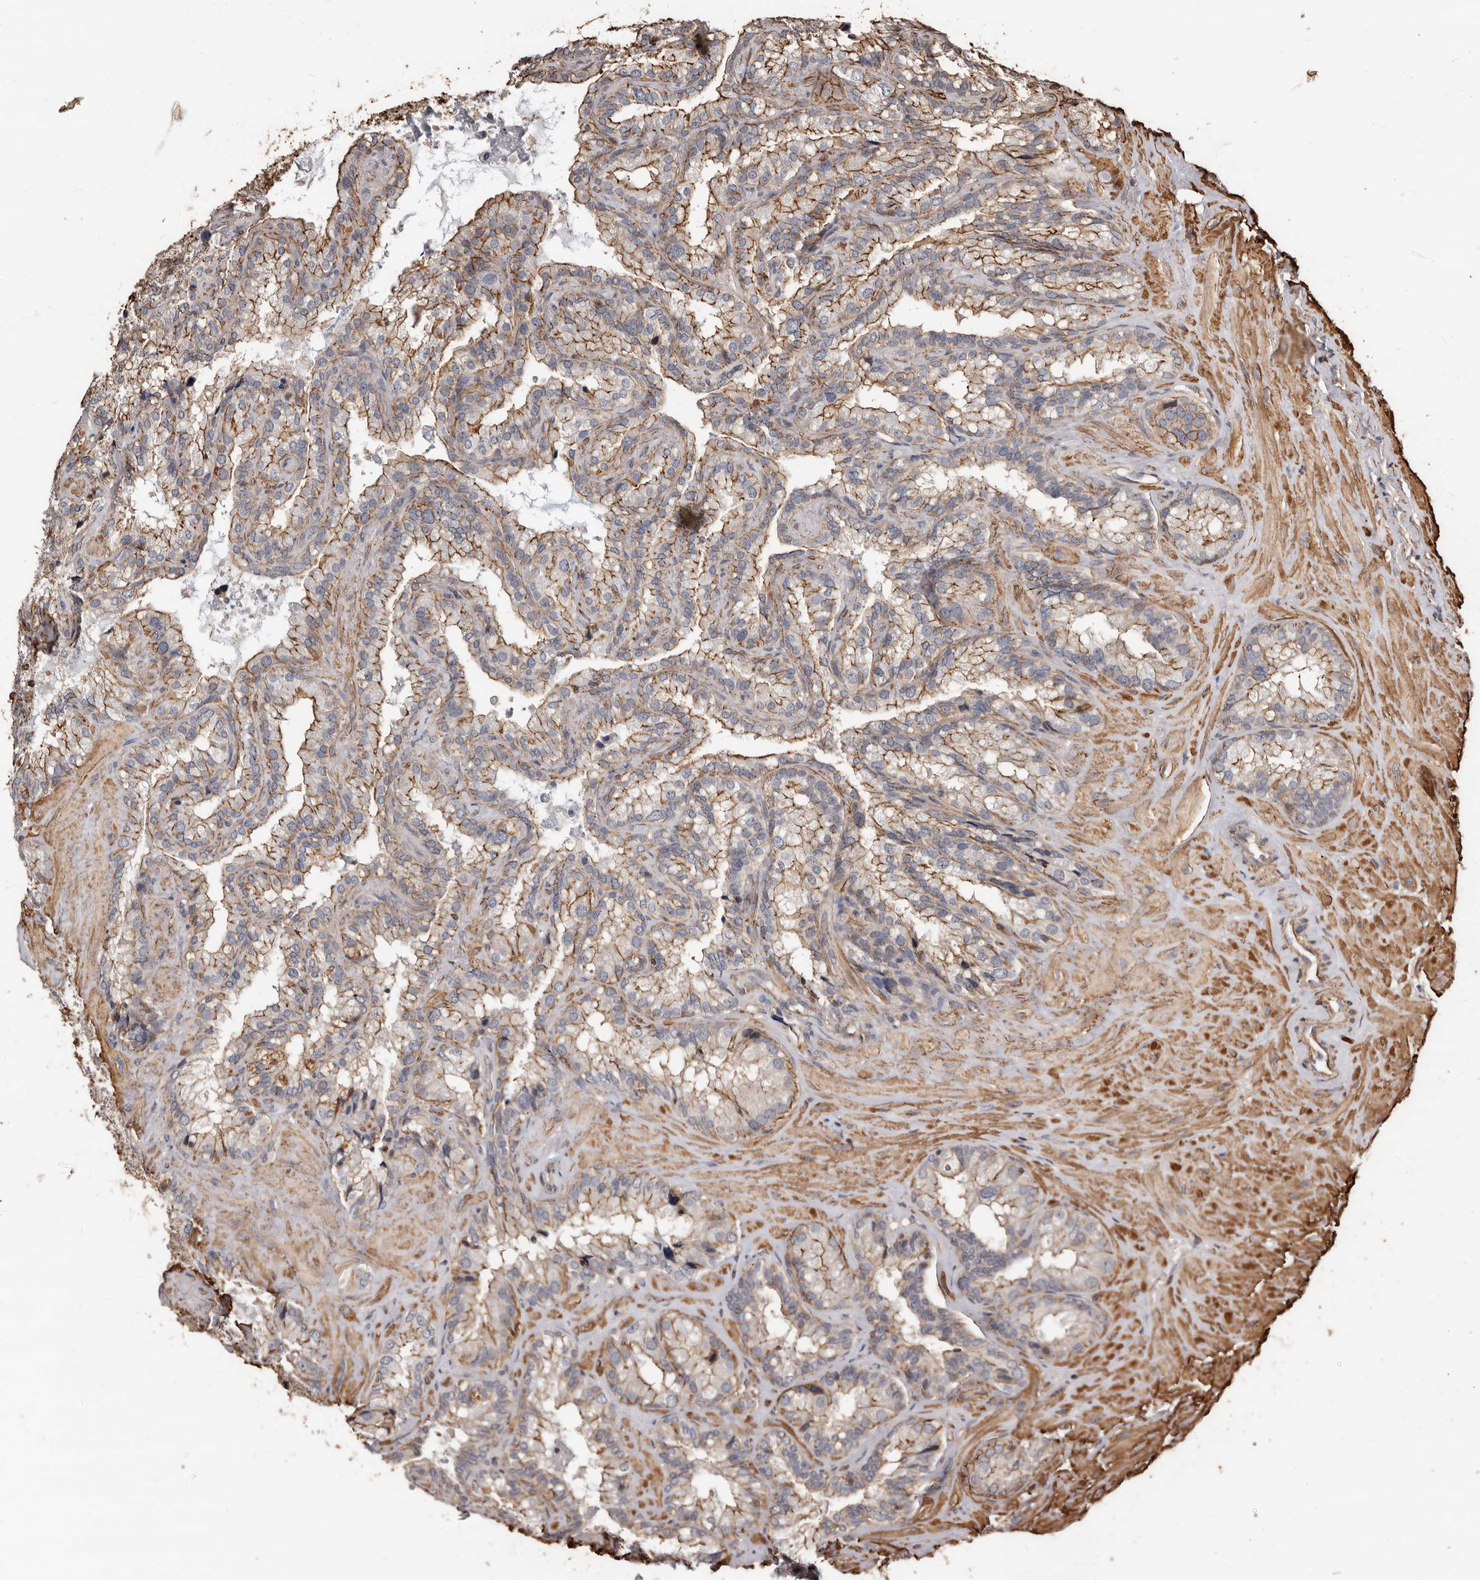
{"staining": {"intensity": "moderate", "quantity": ">75%", "location": "cytoplasmic/membranous"}, "tissue": "seminal vesicle", "cell_type": "Glandular cells", "image_type": "normal", "snomed": [{"axis": "morphology", "description": "Normal tissue, NOS"}, {"axis": "topography", "description": "Prostate"}, {"axis": "topography", "description": "Seminal veicle"}], "caption": "Immunohistochemistry (IHC) photomicrograph of normal seminal vesicle: human seminal vesicle stained using immunohistochemistry exhibits medium levels of moderate protein expression localized specifically in the cytoplasmic/membranous of glandular cells, appearing as a cytoplasmic/membranous brown color.", "gene": "GSK3A", "patient": {"sex": "male", "age": 68}}